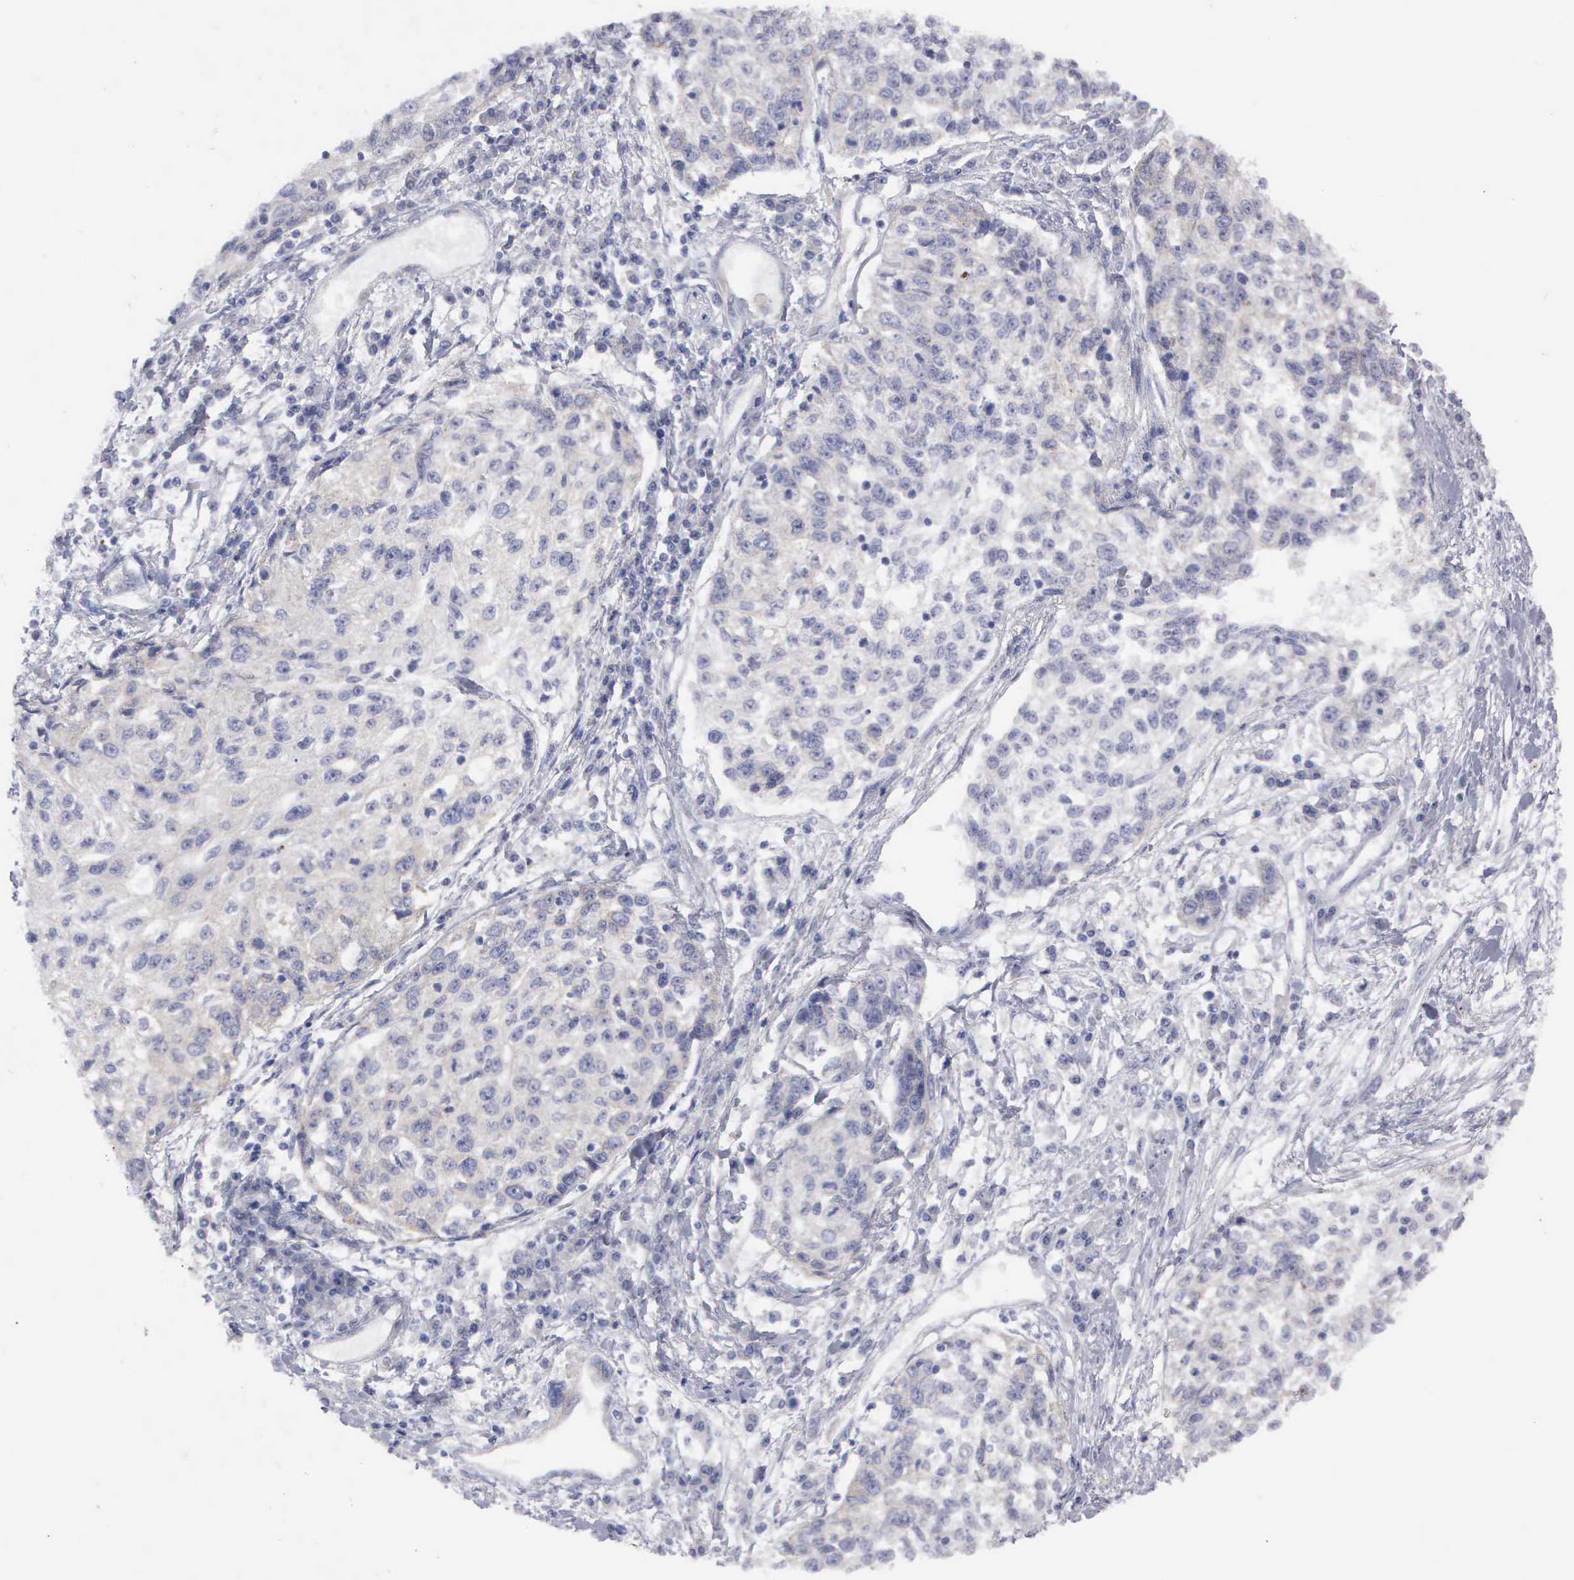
{"staining": {"intensity": "weak", "quantity": "25%-75%", "location": "cytoplasmic/membranous"}, "tissue": "cervical cancer", "cell_type": "Tumor cells", "image_type": "cancer", "snomed": [{"axis": "morphology", "description": "Squamous cell carcinoma, NOS"}, {"axis": "topography", "description": "Cervix"}], "caption": "Immunohistochemistry (IHC) photomicrograph of human cervical cancer (squamous cell carcinoma) stained for a protein (brown), which demonstrates low levels of weak cytoplasmic/membranous positivity in approximately 25%-75% of tumor cells.", "gene": "CEP170B", "patient": {"sex": "female", "age": 57}}